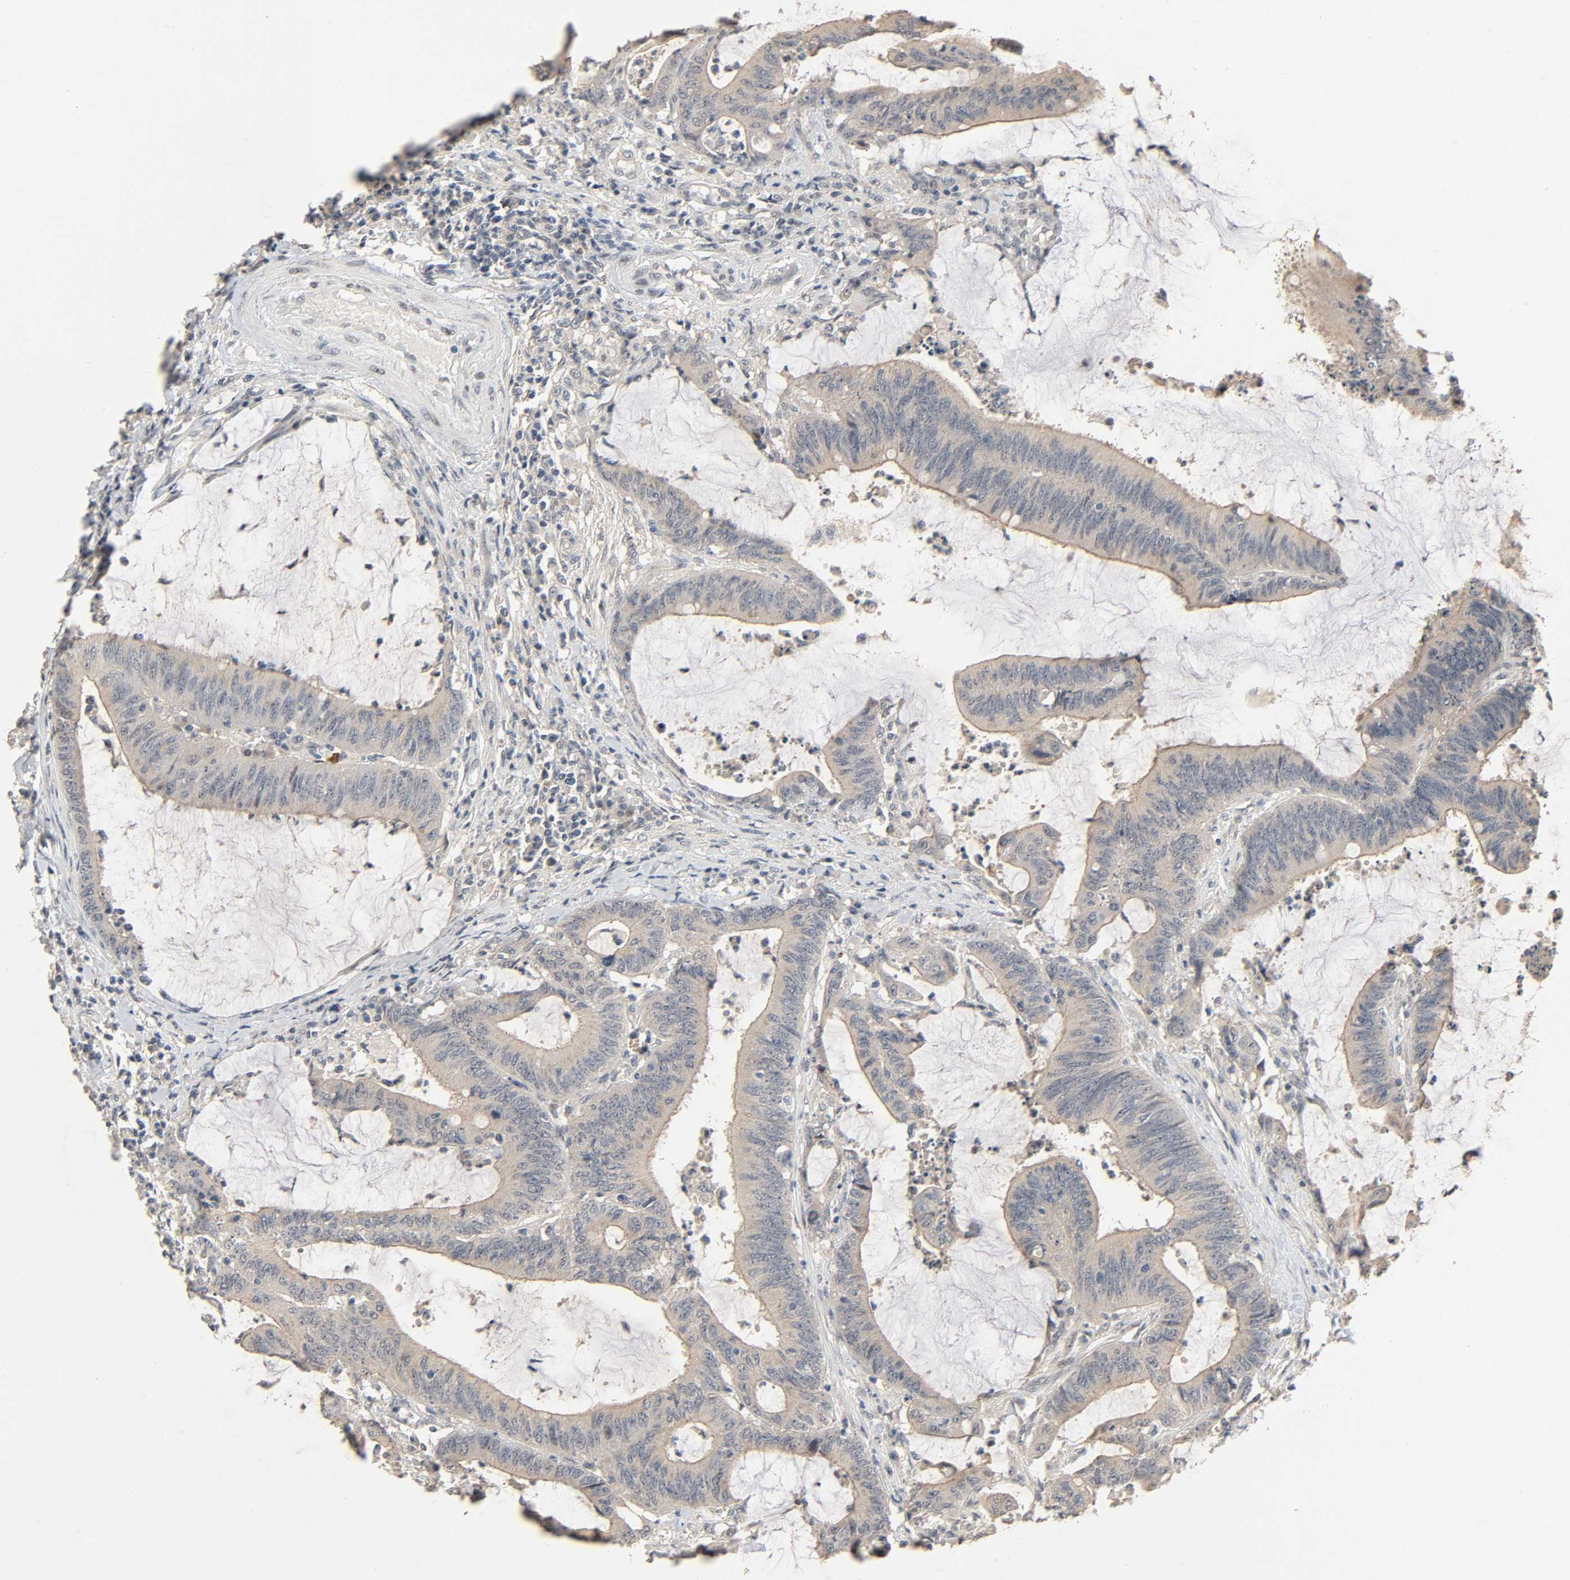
{"staining": {"intensity": "weak", "quantity": "25%-75%", "location": "cytoplasmic/membranous"}, "tissue": "colorectal cancer", "cell_type": "Tumor cells", "image_type": "cancer", "snomed": [{"axis": "morphology", "description": "Adenocarcinoma, NOS"}, {"axis": "topography", "description": "Rectum"}], "caption": "High-magnification brightfield microscopy of colorectal cancer stained with DAB (3,3'-diaminobenzidine) (brown) and counterstained with hematoxylin (blue). tumor cells exhibit weak cytoplasmic/membranous positivity is seen in about25%-75% of cells. The protein is shown in brown color, while the nuclei are stained blue.", "gene": "MAGEA8", "patient": {"sex": "female", "age": 66}}